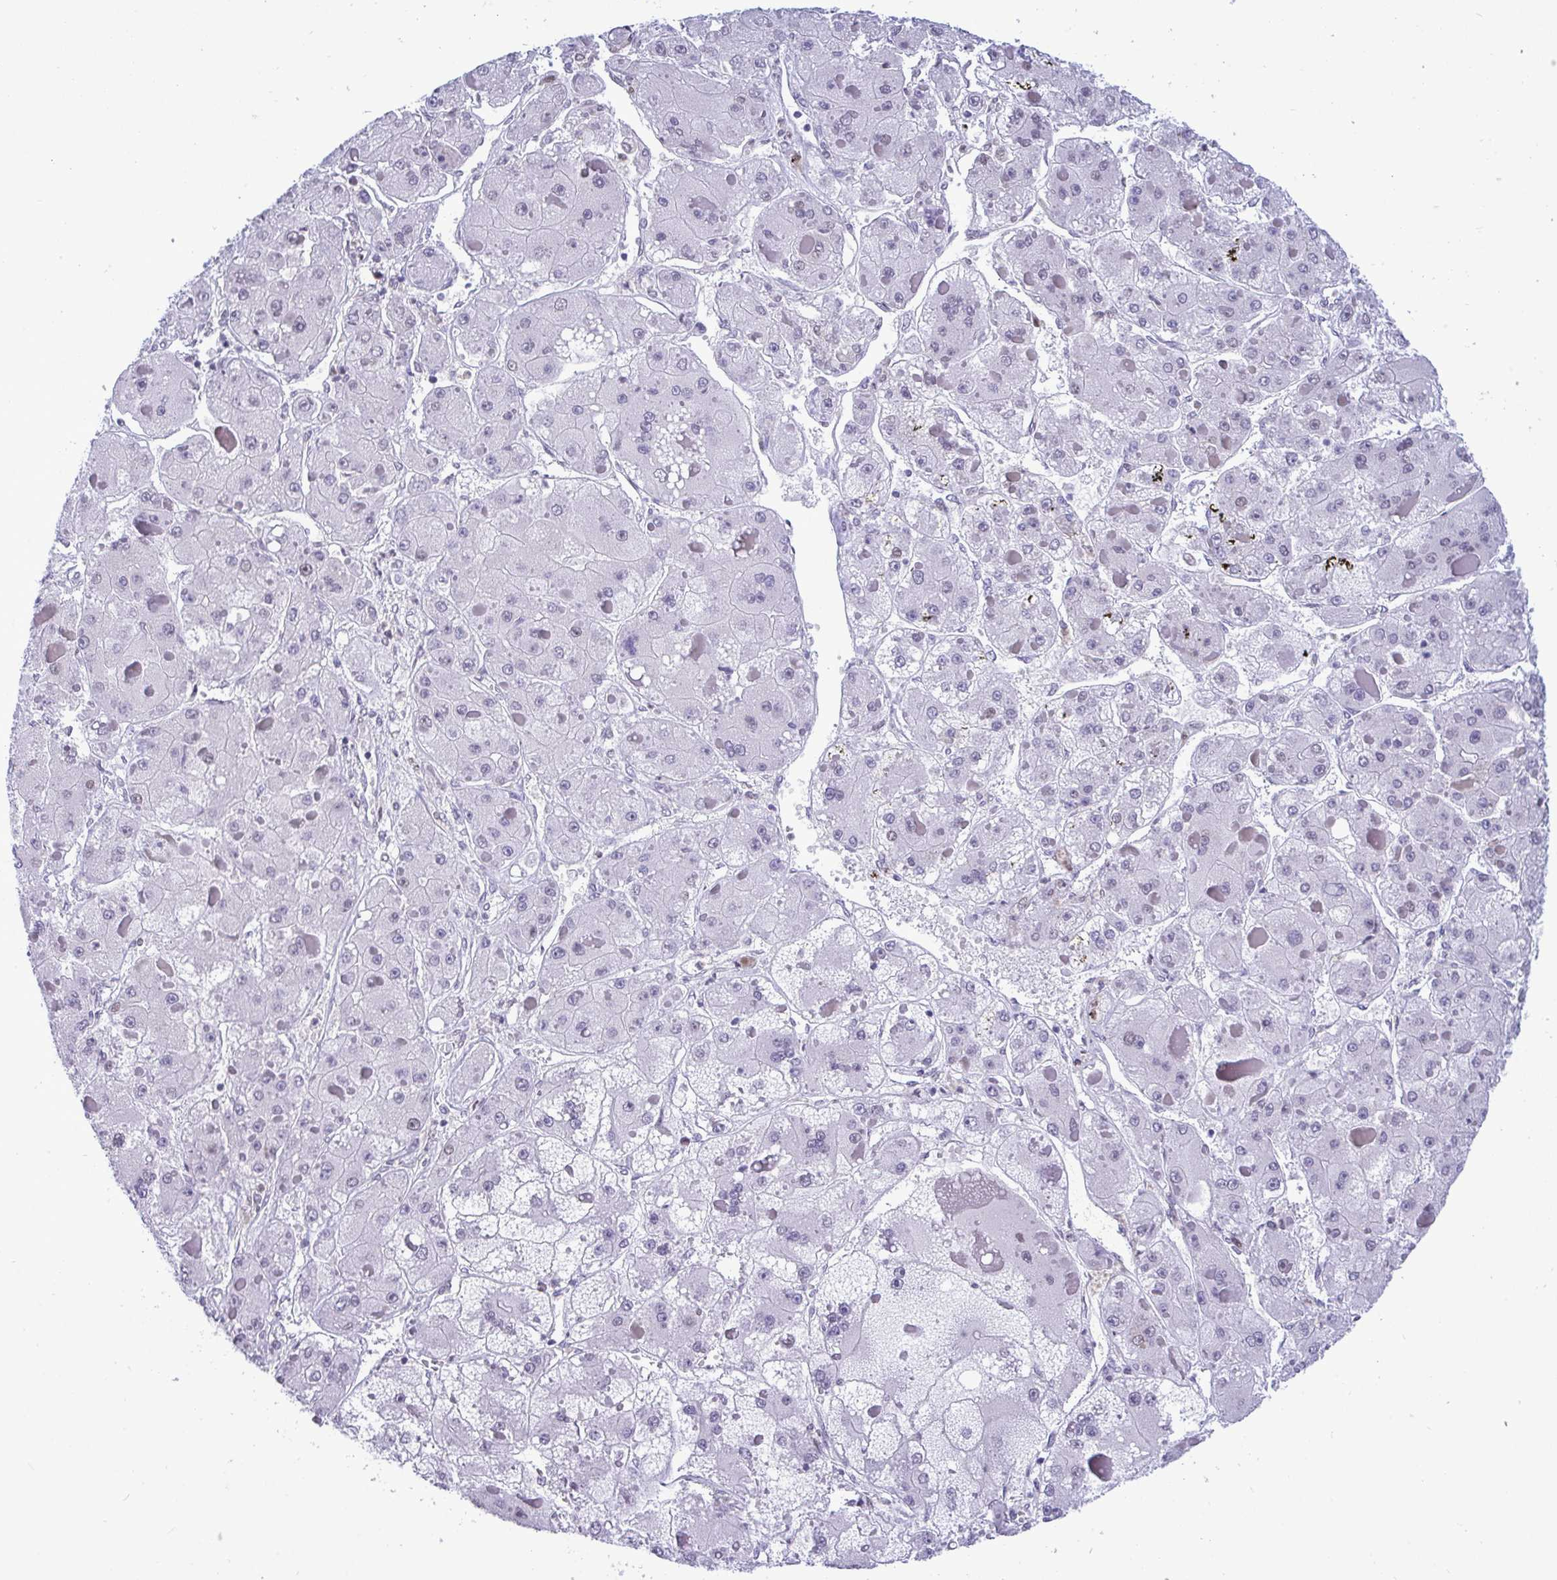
{"staining": {"intensity": "negative", "quantity": "none", "location": "none"}, "tissue": "liver cancer", "cell_type": "Tumor cells", "image_type": "cancer", "snomed": [{"axis": "morphology", "description": "Carcinoma, Hepatocellular, NOS"}, {"axis": "topography", "description": "Liver"}], "caption": "IHC histopathology image of liver cancer (hepatocellular carcinoma) stained for a protein (brown), which exhibits no positivity in tumor cells.", "gene": "C1QL2", "patient": {"sex": "female", "age": 73}}